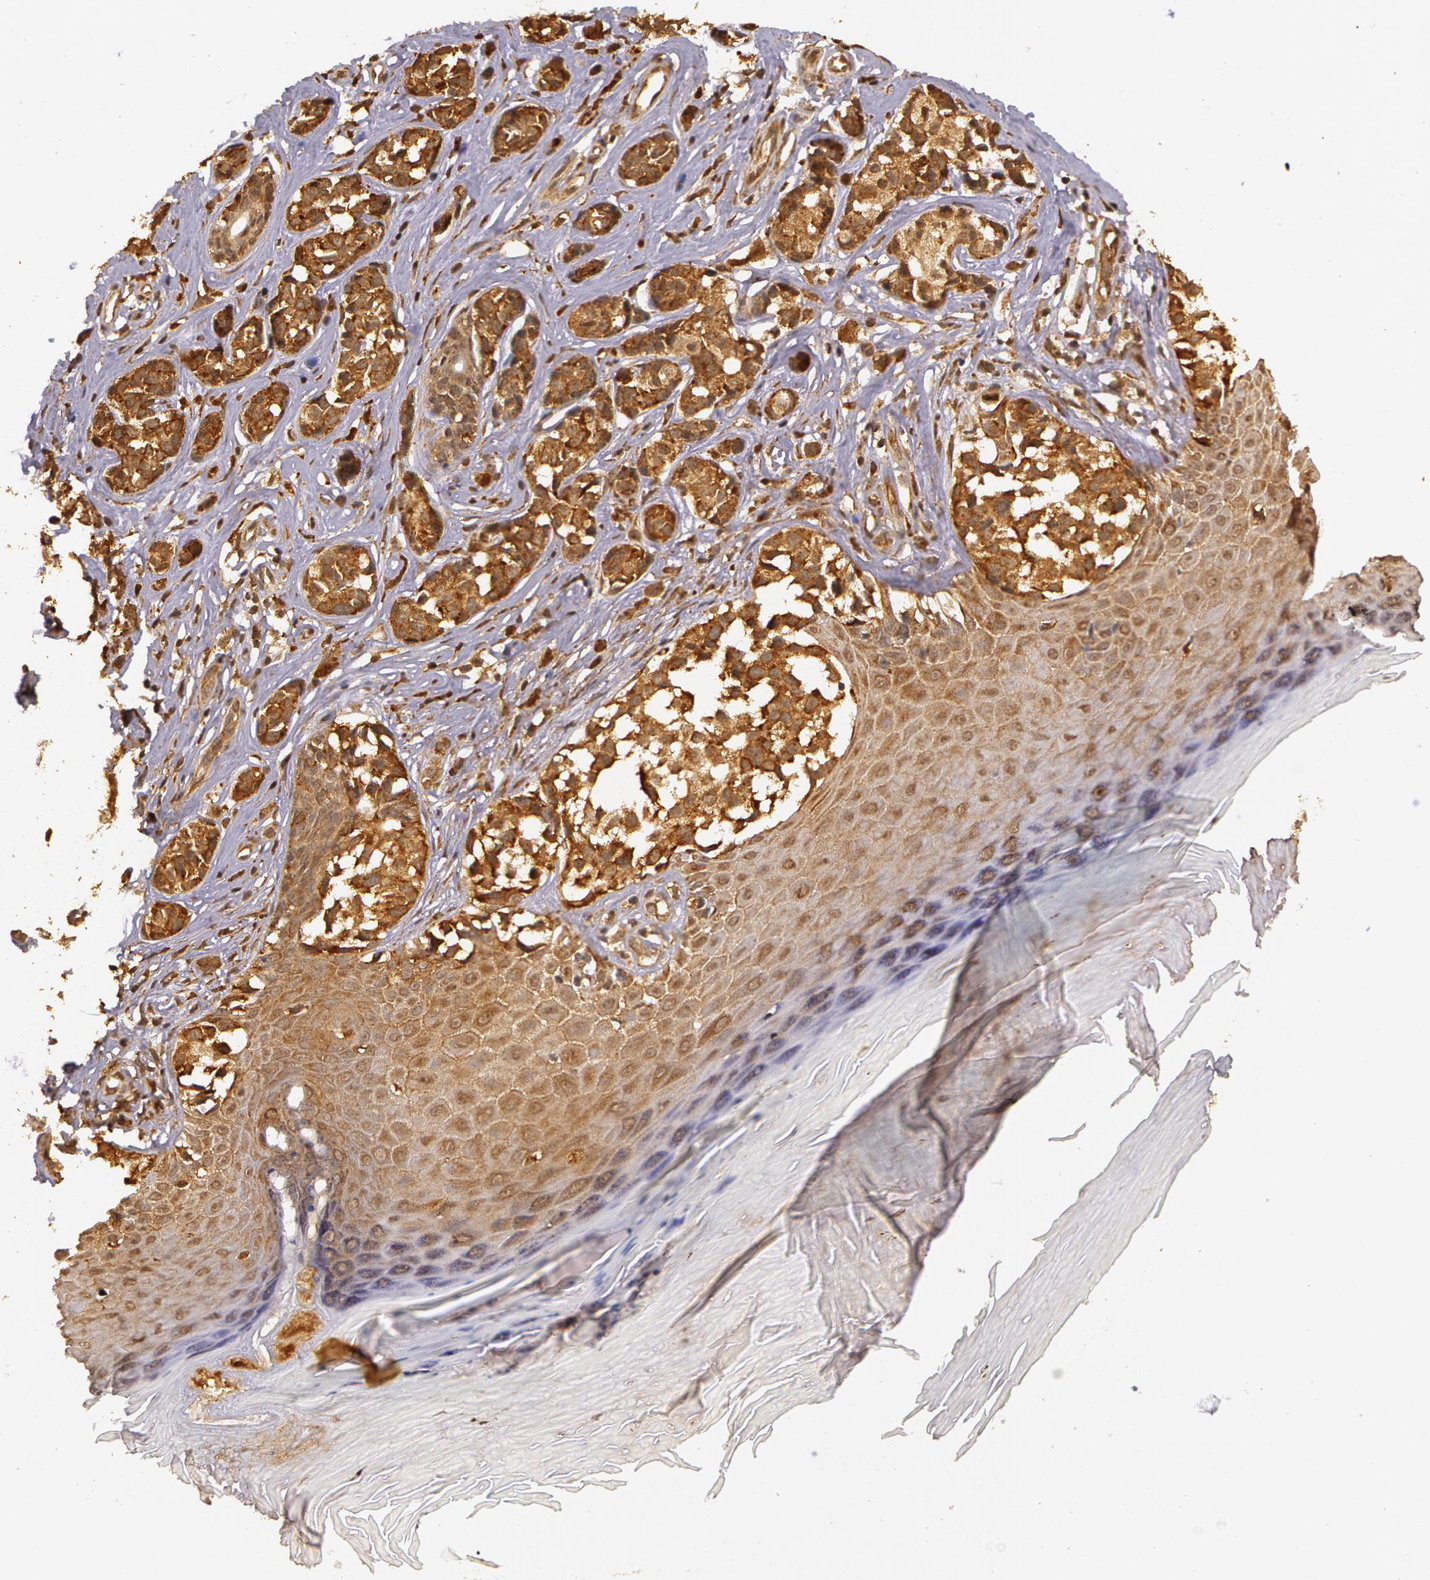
{"staining": {"intensity": "strong", "quantity": ">75%", "location": "cytoplasmic/membranous"}, "tissue": "melanoma", "cell_type": "Tumor cells", "image_type": "cancer", "snomed": [{"axis": "morphology", "description": "Malignant melanoma, NOS"}, {"axis": "topography", "description": "Skin"}], "caption": "This photomicrograph demonstrates malignant melanoma stained with IHC to label a protein in brown. The cytoplasmic/membranous of tumor cells show strong positivity for the protein. Nuclei are counter-stained blue.", "gene": "ASCC2", "patient": {"sex": "male", "age": 79}}